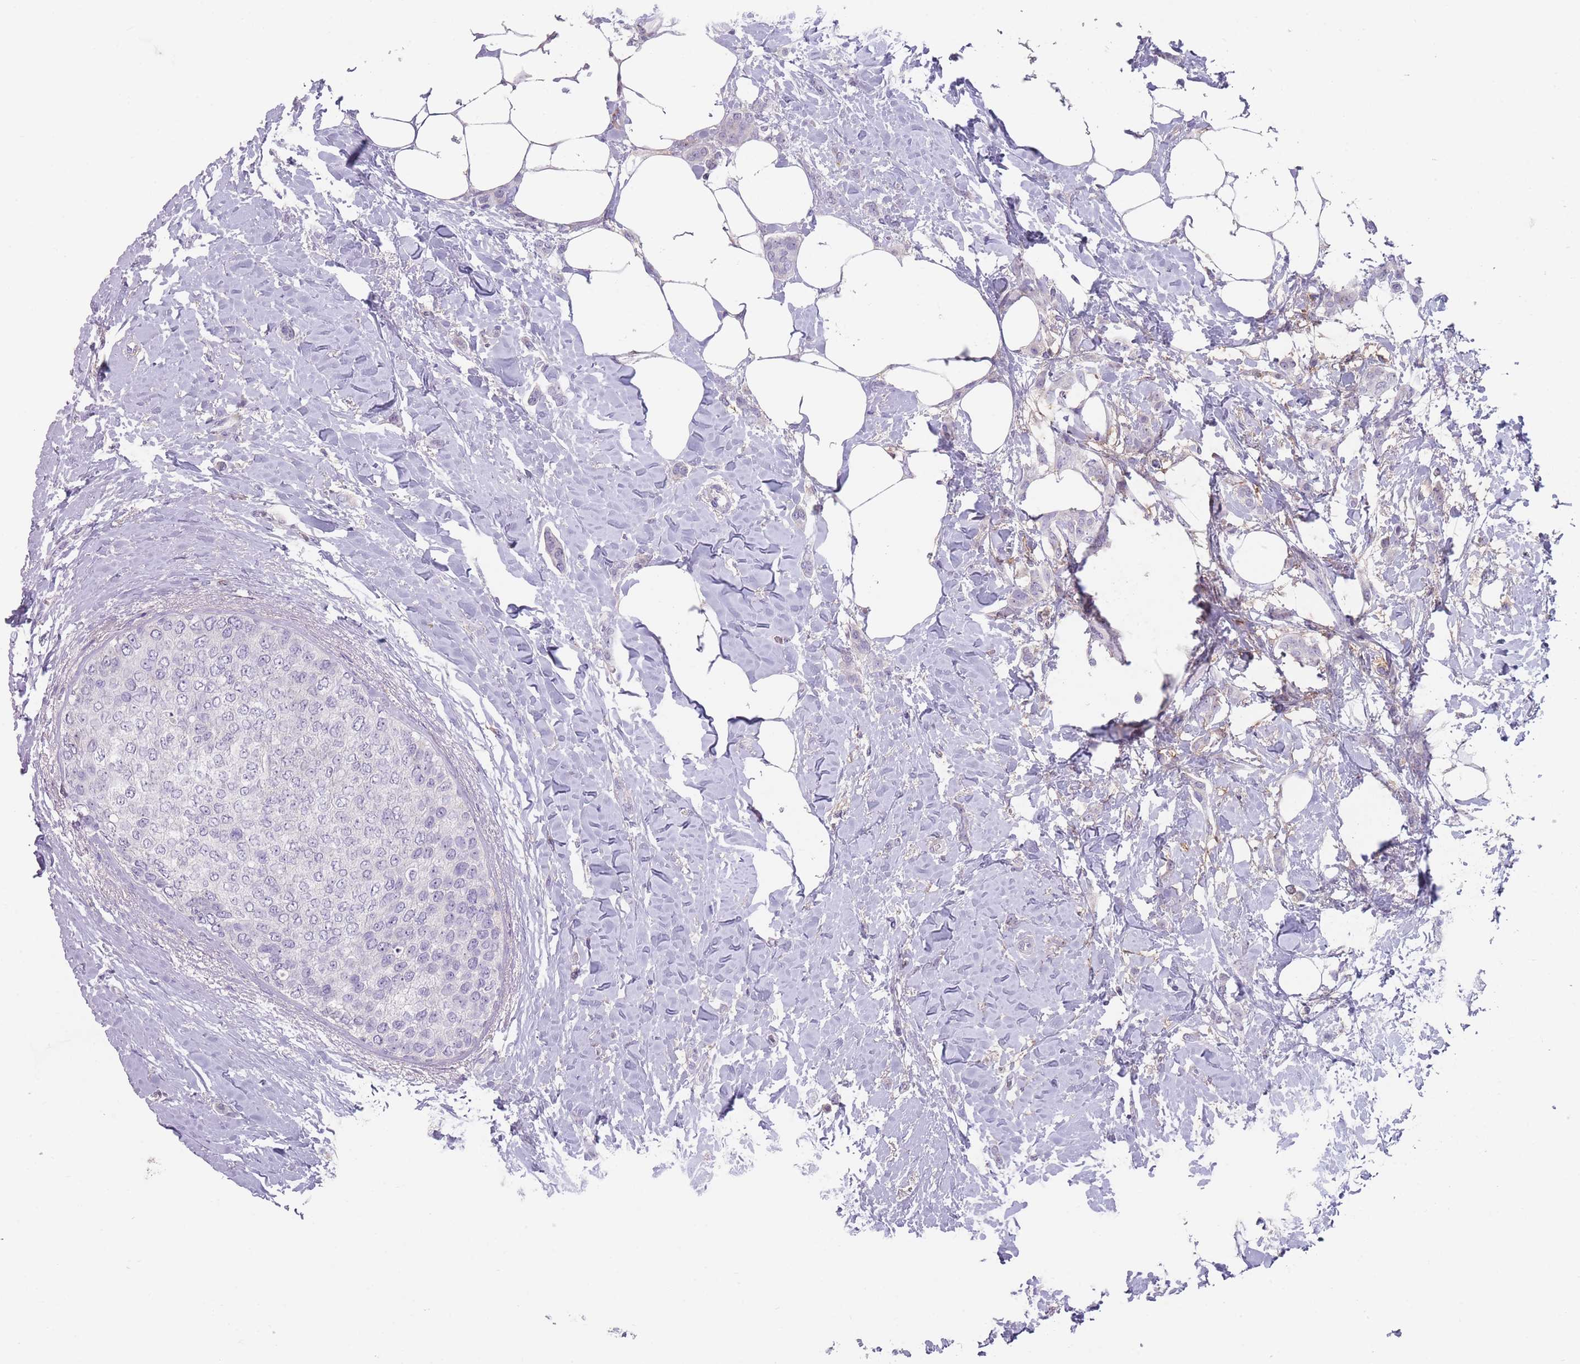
{"staining": {"intensity": "negative", "quantity": "none", "location": "none"}, "tissue": "breast cancer", "cell_type": "Tumor cells", "image_type": "cancer", "snomed": [{"axis": "morphology", "description": "Duct carcinoma"}, {"axis": "topography", "description": "Breast"}], "caption": "Histopathology image shows no significant protein staining in tumor cells of breast cancer.", "gene": "PAIP2B", "patient": {"sex": "female", "age": 72}}